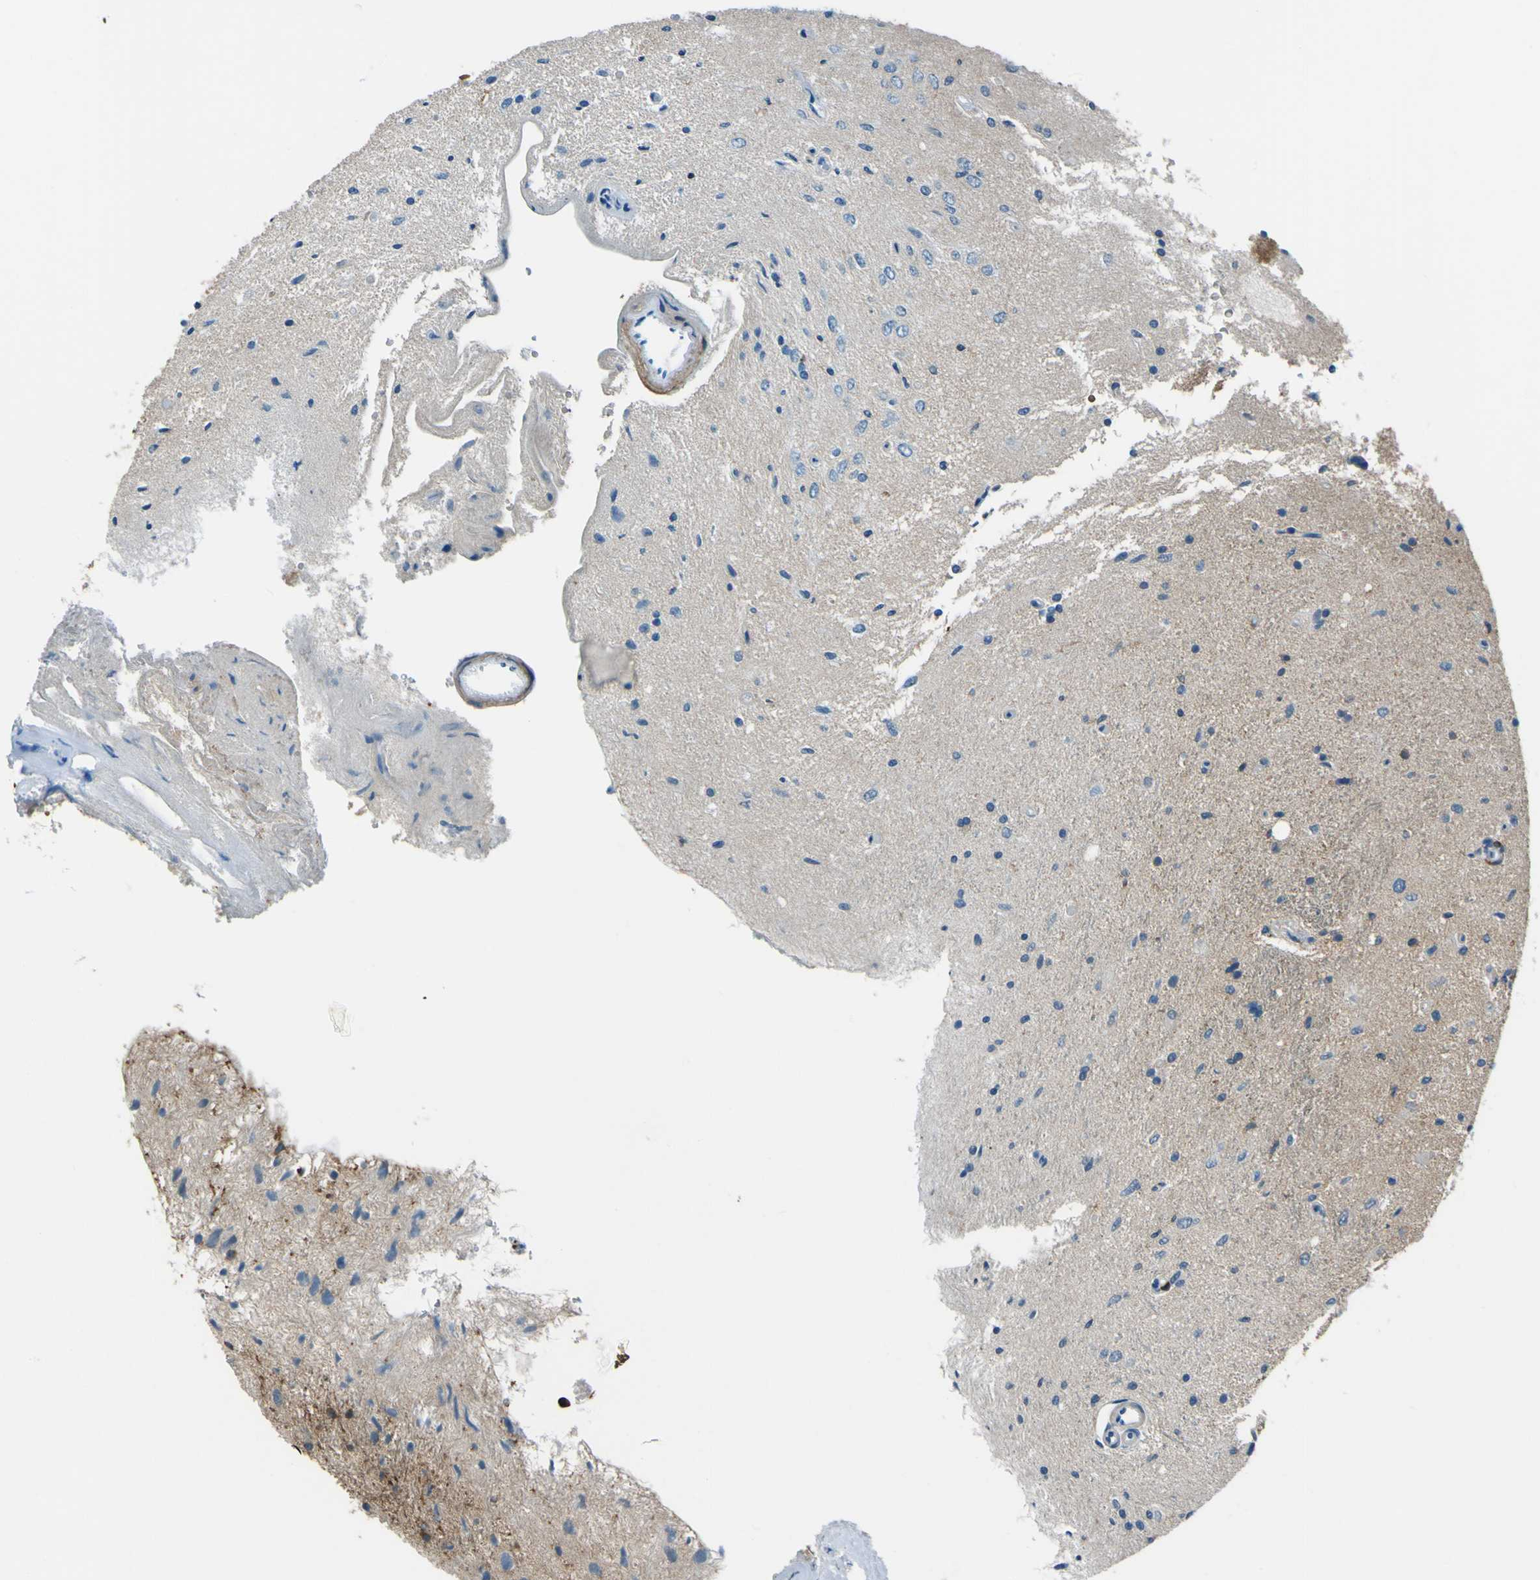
{"staining": {"intensity": "moderate", "quantity": "25%-75%", "location": "cytoplasmic/membranous"}, "tissue": "glioma", "cell_type": "Tumor cells", "image_type": "cancer", "snomed": [{"axis": "morphology", "description": "Glioma, malignant, Low grade"}, {"axis": "topography", "description": "Brain"}], "caption": "High-magnification brightfield microscopy of glioma stained with DAB (brown) and counterstained with hematoxylin (blue). tumor cells exhibit moderate cytoplasmic/membranous staining is present in approximately25%-75% of cells. (brown staining indicates protein expression, while blue staining denotes nuclei).", "gene": "PCDHB5", "patient": {"sex": "male", "age": 77}}